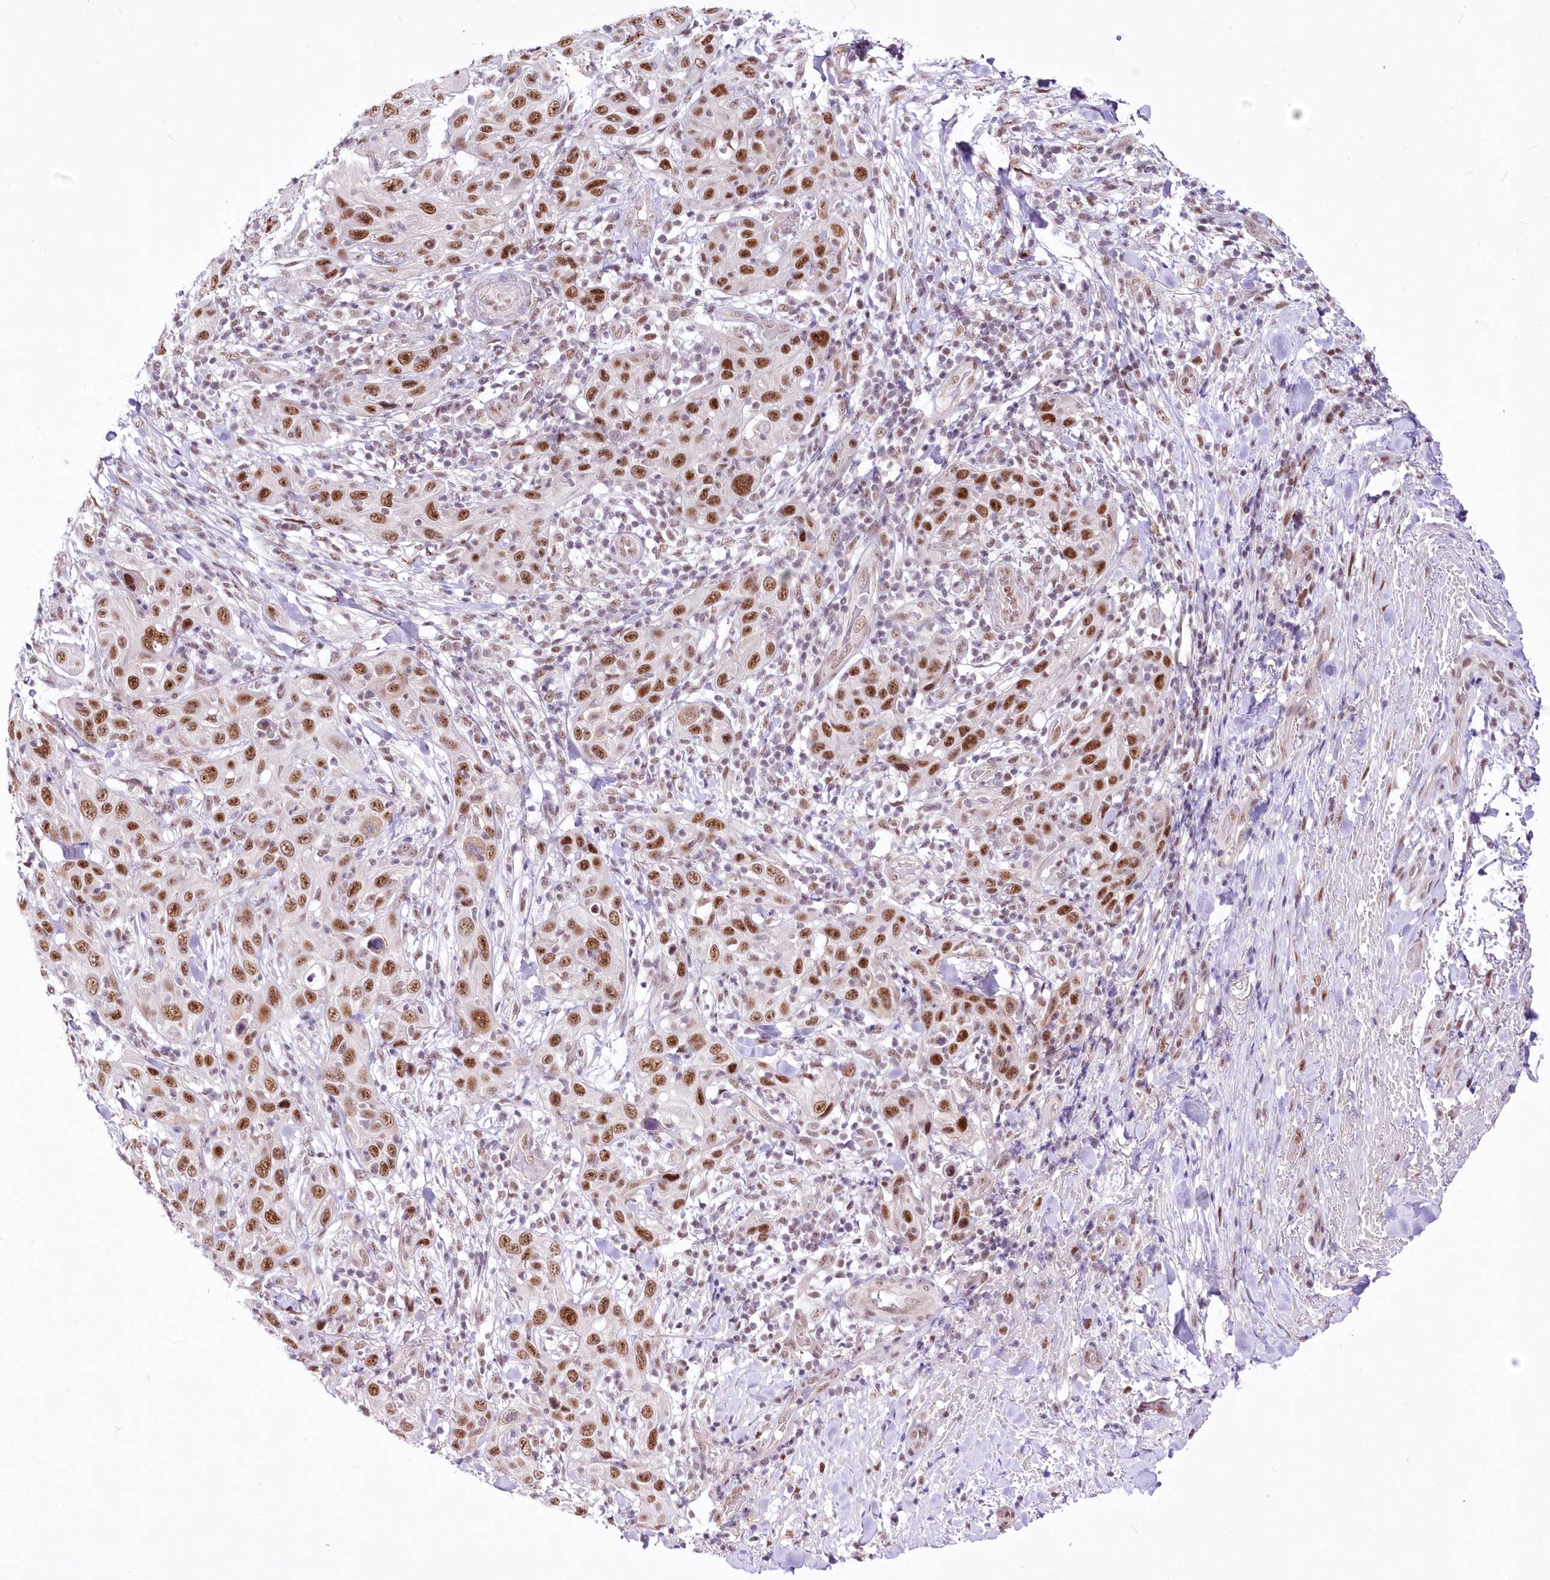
{"staining": {"intensity": "strong", "quantity": ">75%", "location": "nuclear"}, "tissue": "skin cancer", "cell_type": "Tumor cells", "image_type": "cancer", "snomed": [{"axis": "morphology", "description": "Squamous cell carcinoma, NOS"}, {"axis": "topography", "description": "Skin"}], "caption": "A brown stain highlights strong nuclear expression of a protein in skin cancer tumor cells.", "gene": "NSUN2", "patient": {"sex": "female", "age": 88}}